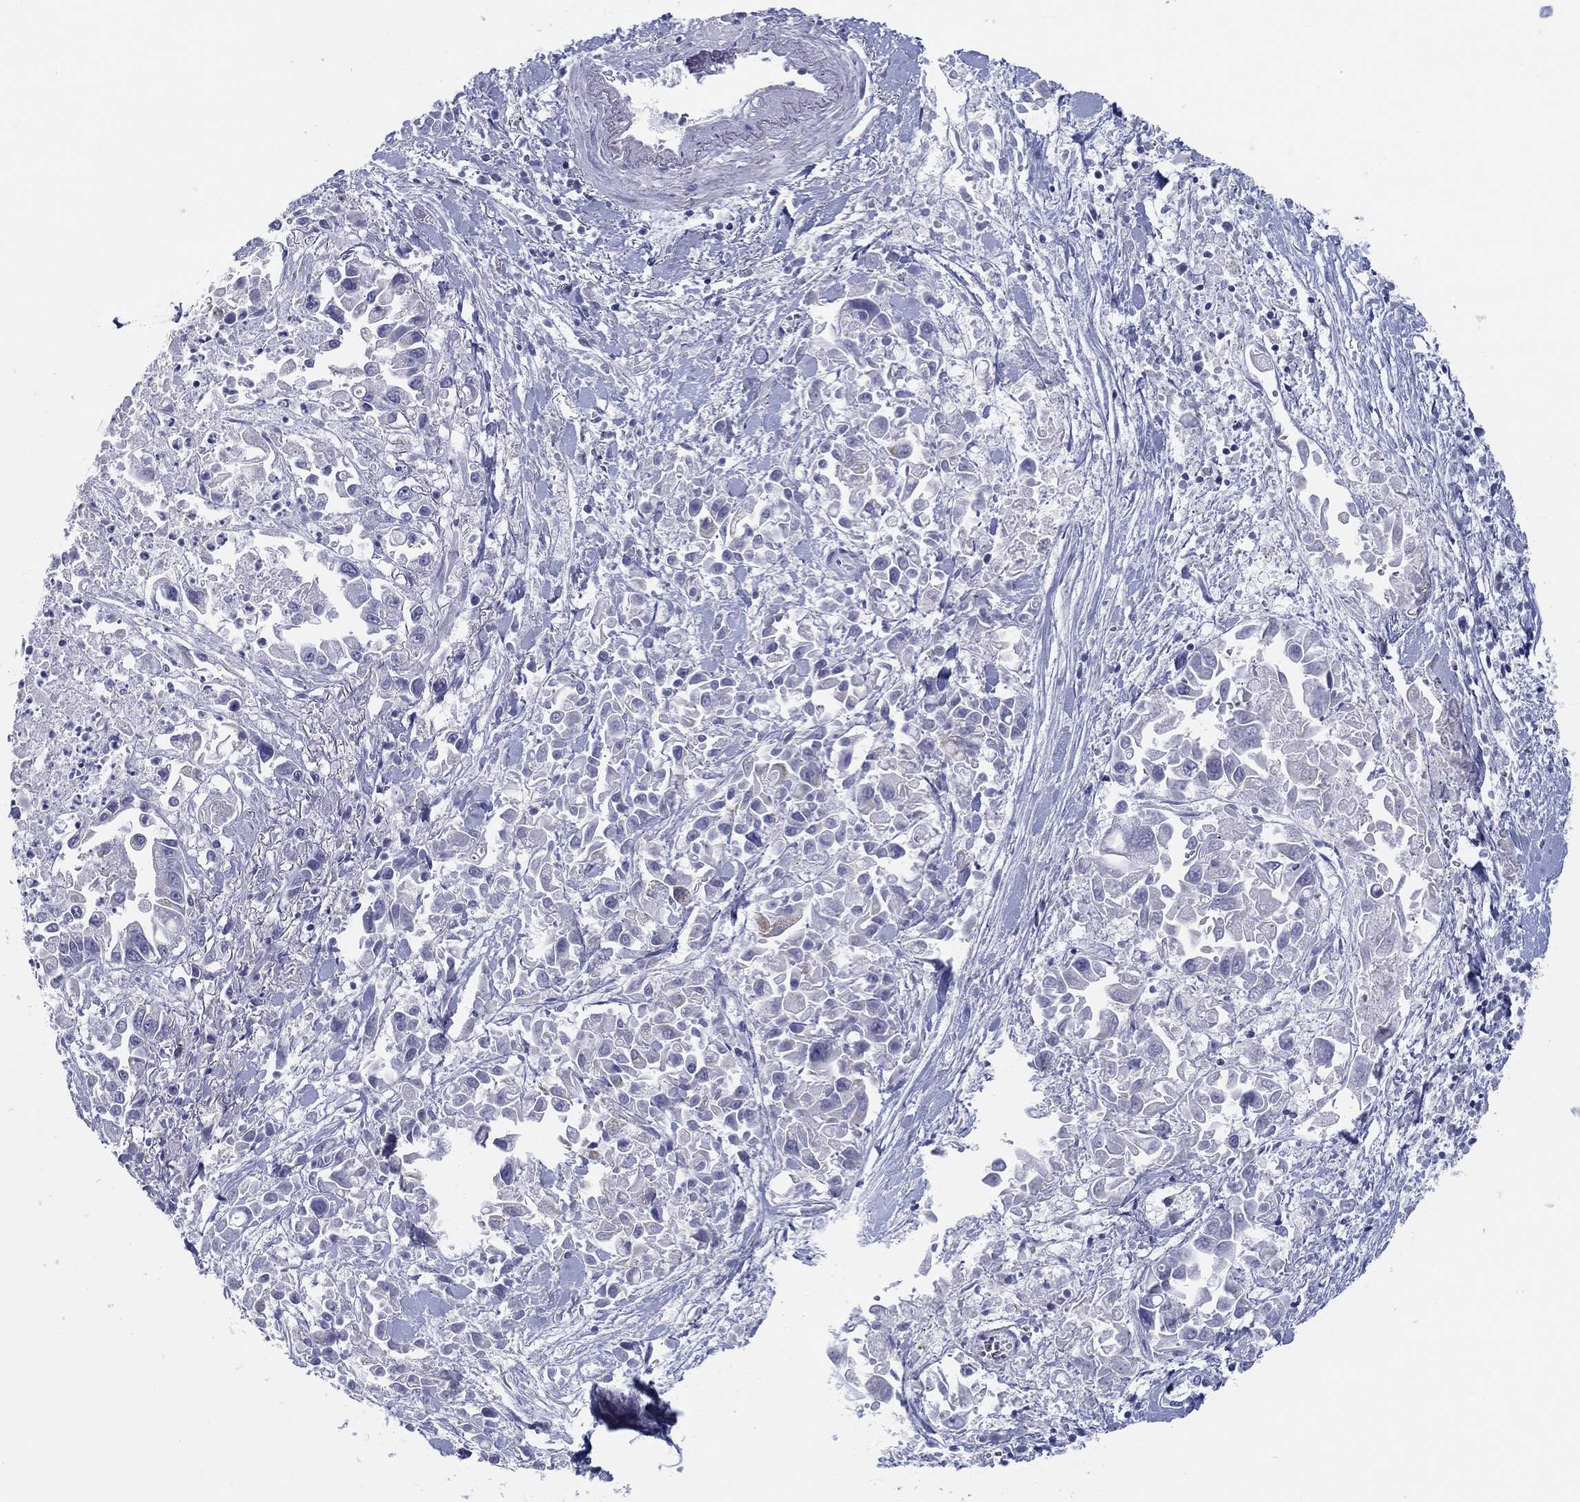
{"staining": {"intensity": "negative", "quantity": "none", "location": "none"}, "tissue": "pancreatic cancer", "cell_type": "Tumor cells", "image_type": "cancer", "snomed": [{"axis": "morphology", "description": "Adenocarcinoma, NOS"}, {"axis": "topography", "description": "Pancreas"}], "caption": "IHC histopathology image of neoplastic tissue: pancreatic cancer (adenocarcinoma) stained with DAB reveals no significant protein staining in tumor cells.", "gene": "HAPLN4", "patient": {"sex": "female", "age": 83}}